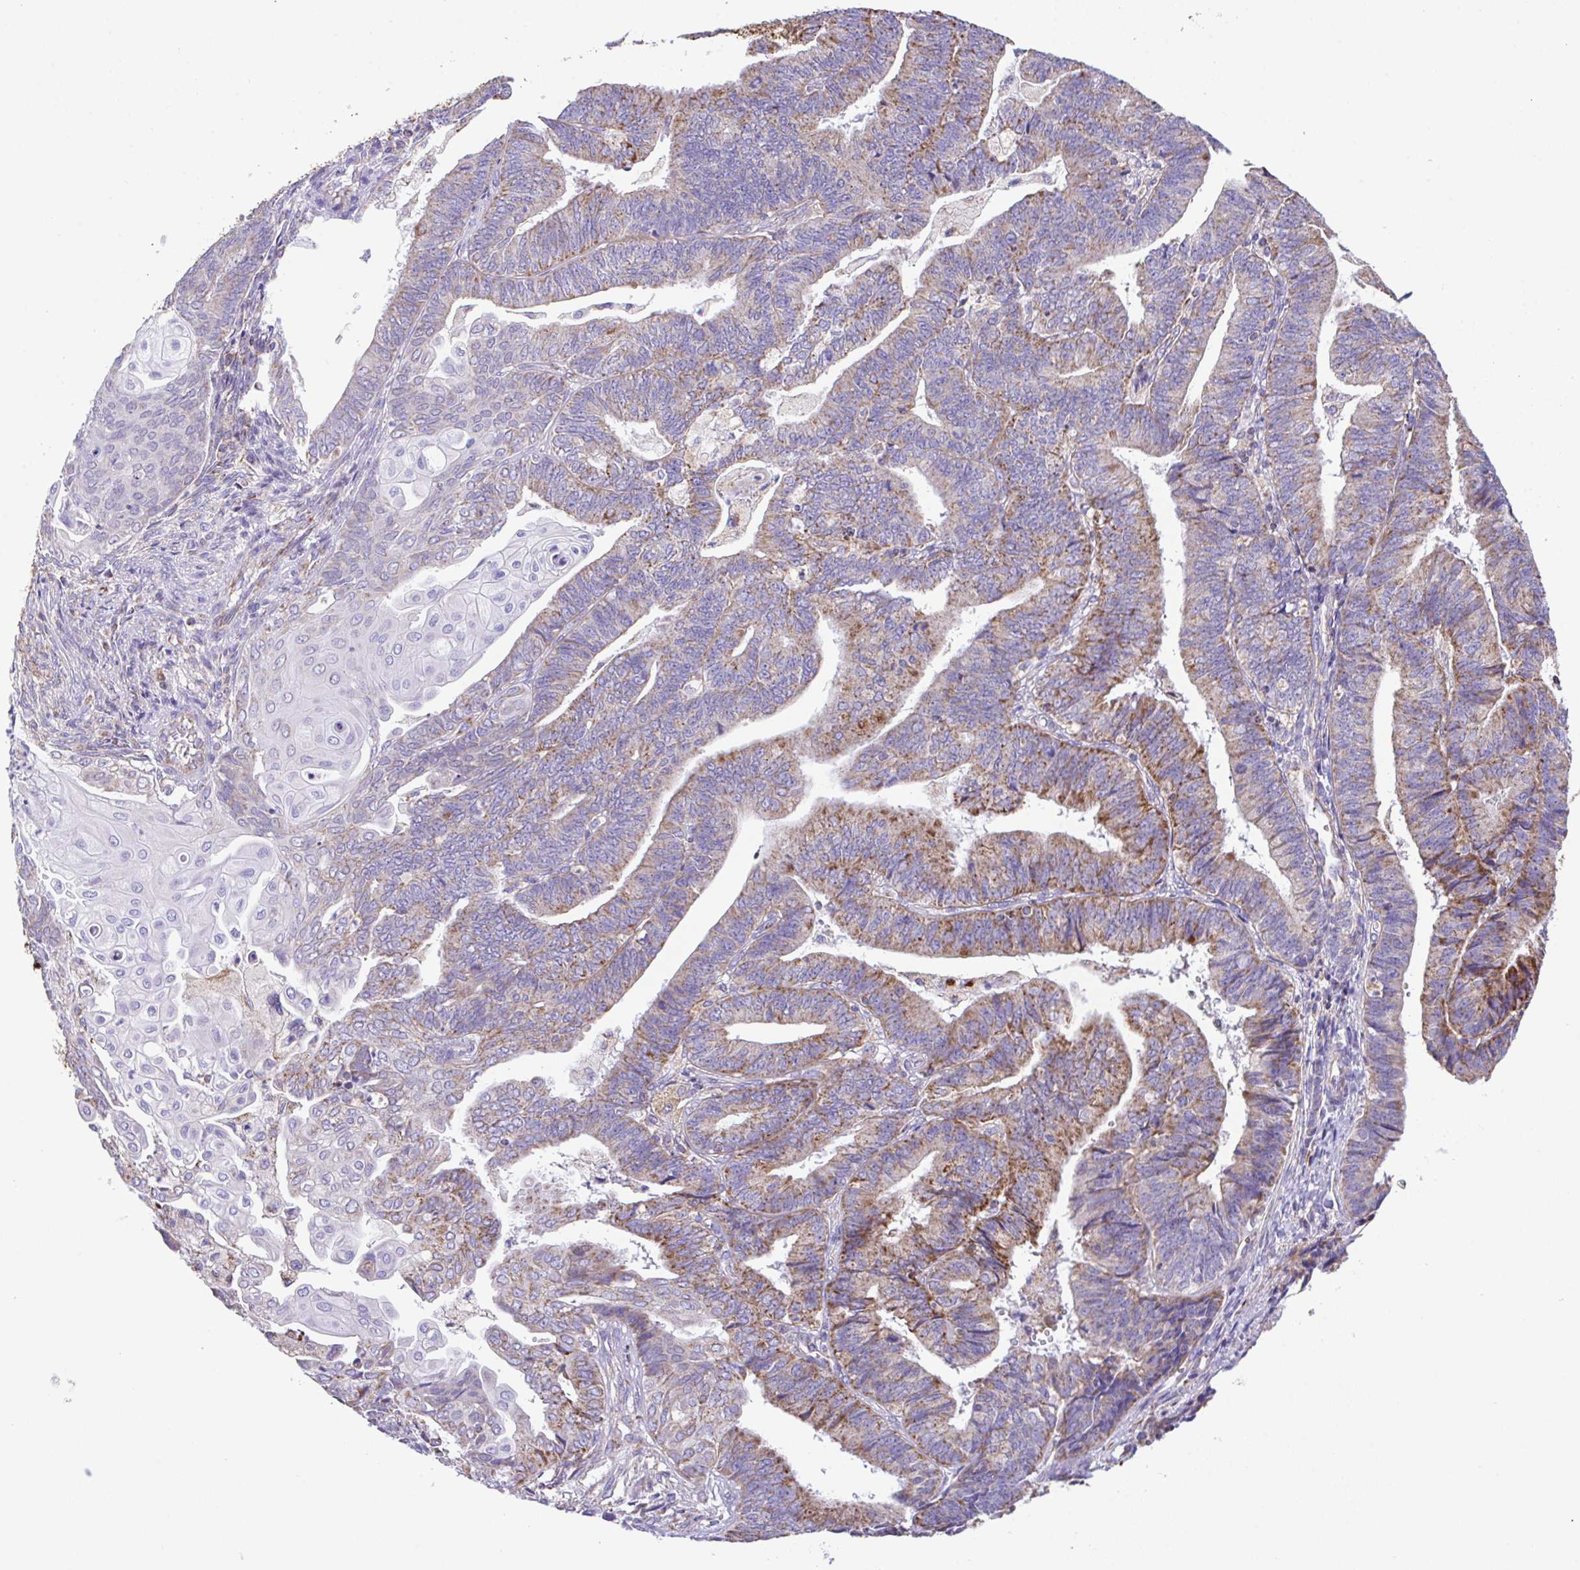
{"staining": {"intensity": "moderate", "quantity": "25%-75%", "location": "cytoplasmic/membranous"}, "tissue": "endometrial cancer", "cell_type": "Tumor cells", "image_type": "cancer", "snomed": [{"axis": "morphology", "description": "Adenocarcinoma, NOS"}, {"axis": "topography", "description": "Endometrium"}], "caption": "Immunohistochemistry (IHC) image of neoplastic tissue: endometrial cancer stained using immunohistochemistry (IHC) shows medium levels of moderate protein expression localized specifically in the cytoplasmic/membranous of tumor cells, appearing as a cytoplasmic/membranous brown color.", "gene": "PCMTD2", "patient": {"sex": "female", "age": 73}}